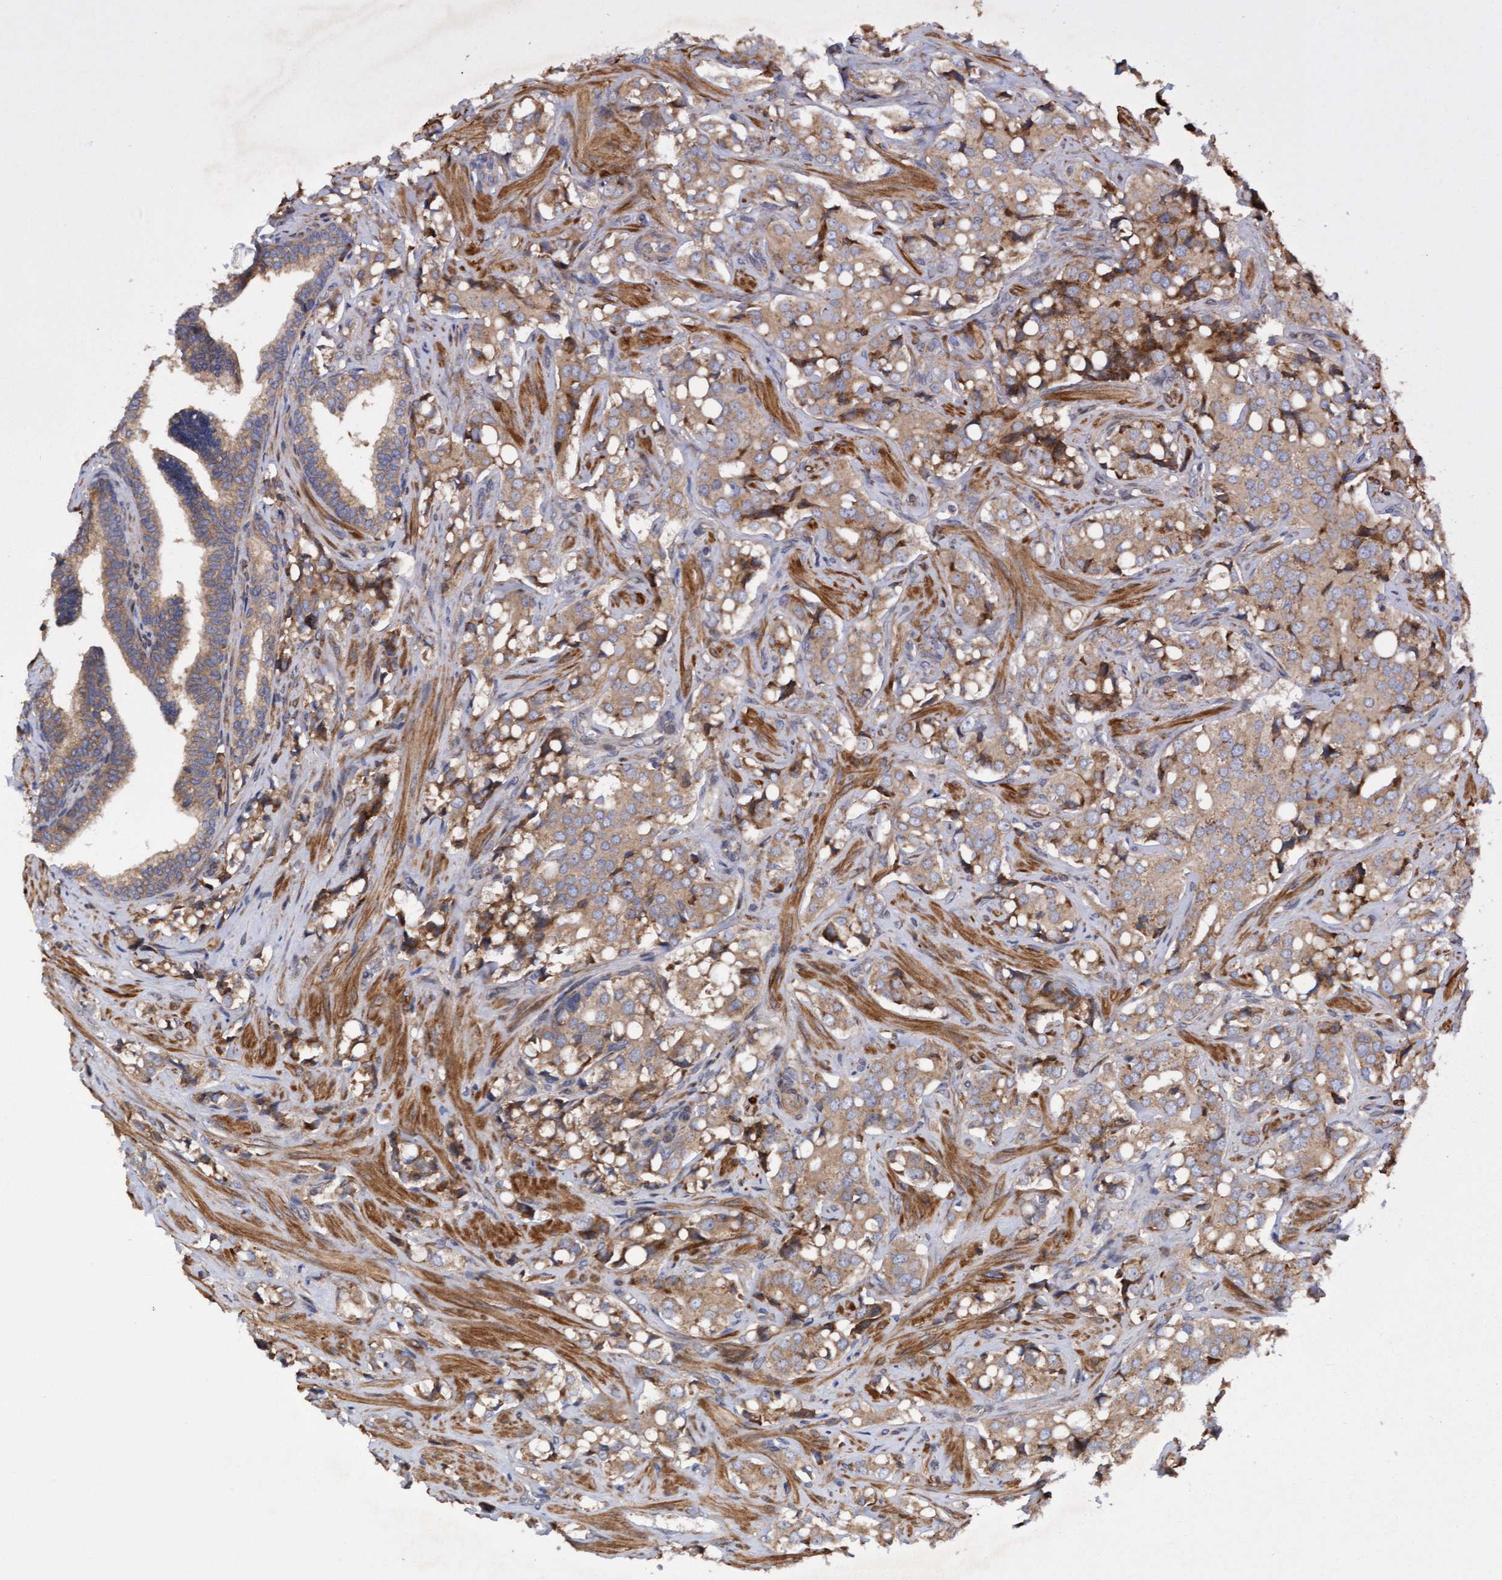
{"staining": {"intensity": "moderate", "quantity": ">75%", "location": "cytoplasmic/membranous"}, "tissue": "prostate cancer", "cell_type": "Tumor cells", "image_type": "cancer", "snomed": [{"axis": "morphology", "description": "Adenocarcinoma, High grade"}, {"axis": "topography", "description": "Prostate"}], "caption": "Human prostate high-grade adenocarcinoma stained for a protein (brown) exhibits moderate cytoplasmic/membranous positive expression in approximately >75% of tumor cells.", "gene": "ELP5", "patient": {"sex": "male", "age": 52}}